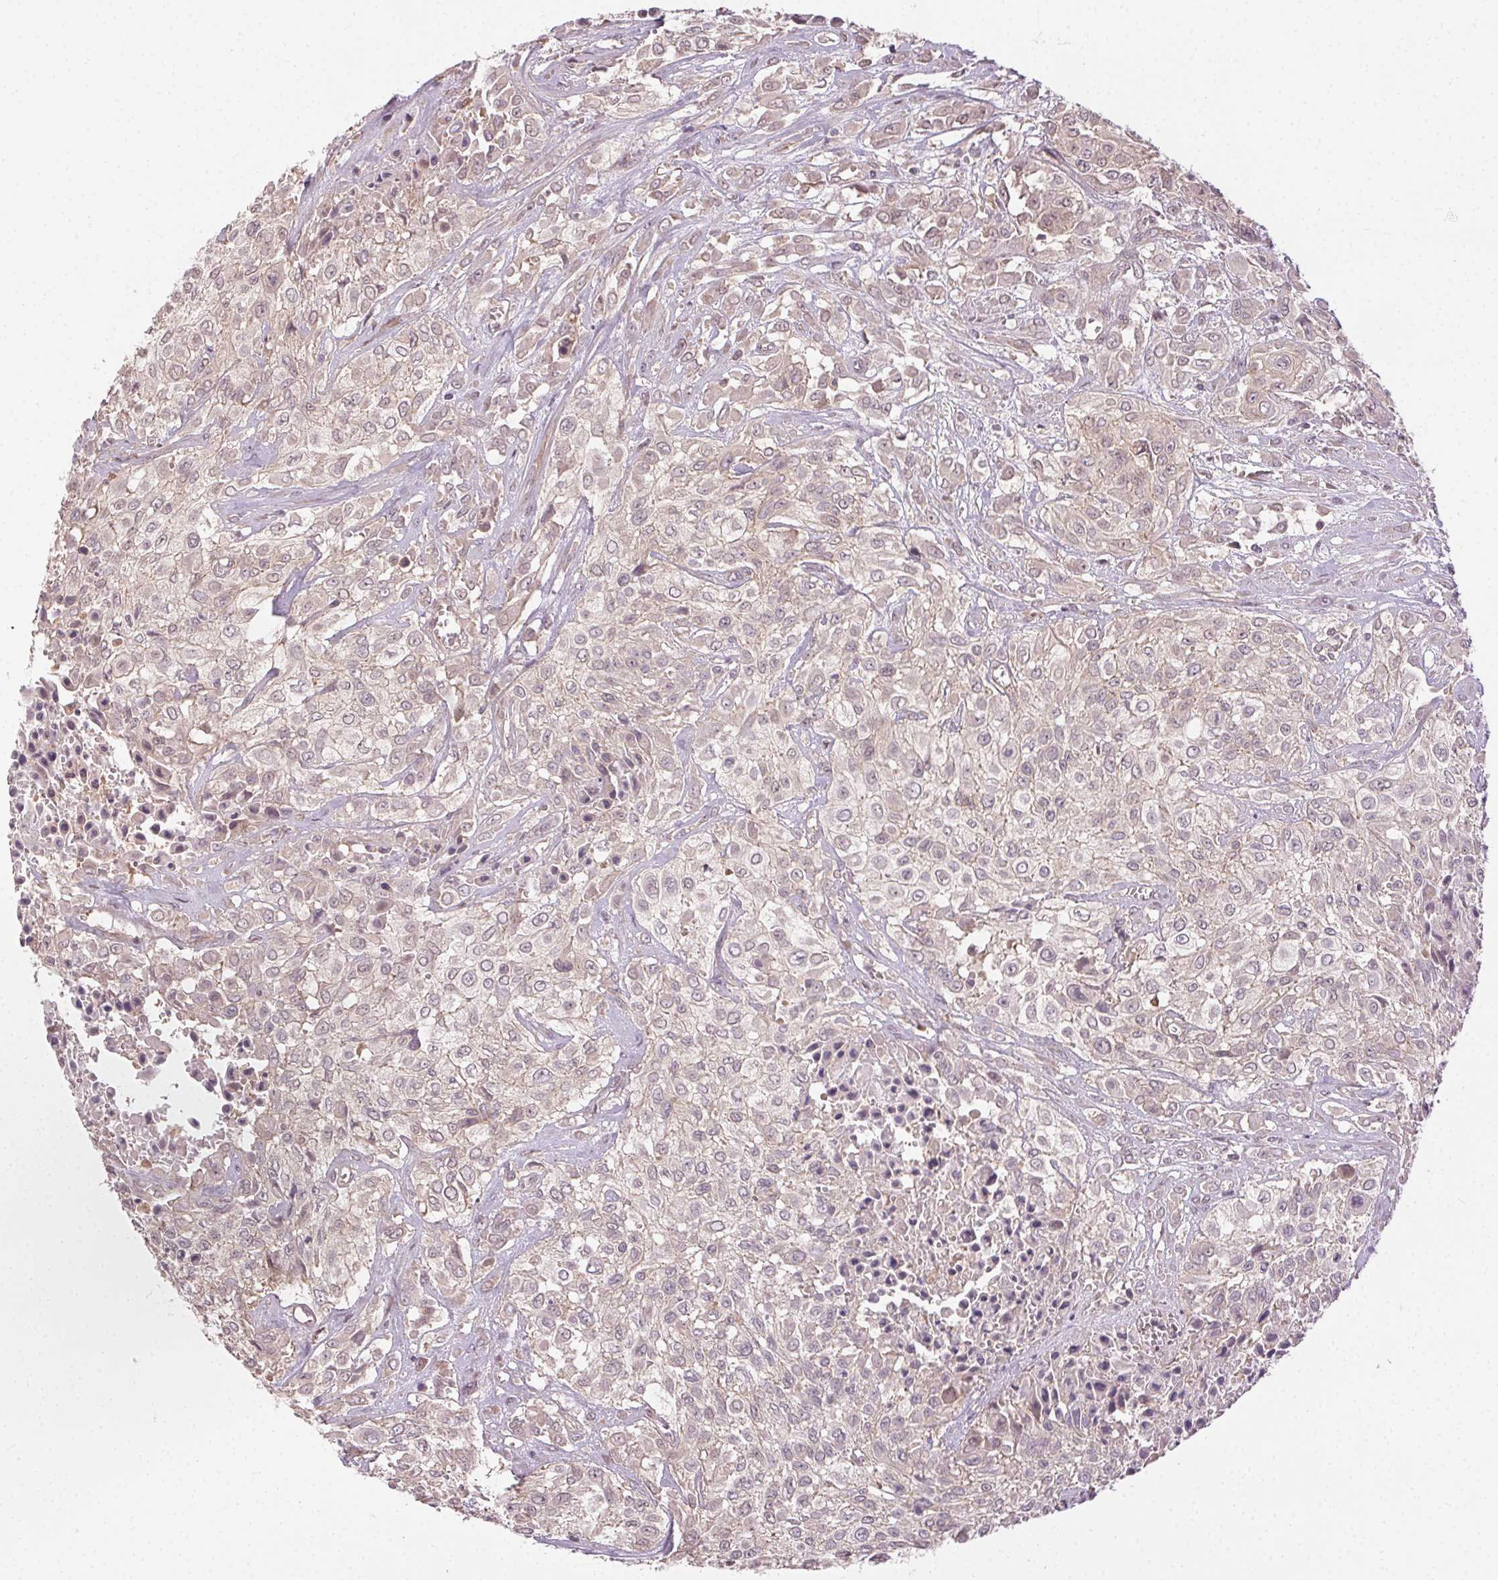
{"staining": {"intensity": "weak", "quantity": "25%-75%", "location": "cytoplasmic/membranous"}, "tissue": "urothelial cancer", "cell_type": "Tumor cells", "image_type": "cancer", "snomed": [{"axis": "morphology", "description": "Urothelial carcinoma, High grade"}, {"axis": "topography", "description": "Urinary bladder"}], "caption": "IHC (DAB) staining of human high-grade urothelial carcinoma displays weak cytoplasmic/membranous protein positivity in approximately 25%-75% of tumor cells.", "gene": "ATP1B3", "patient": {"sex": "male", "age": 57}}